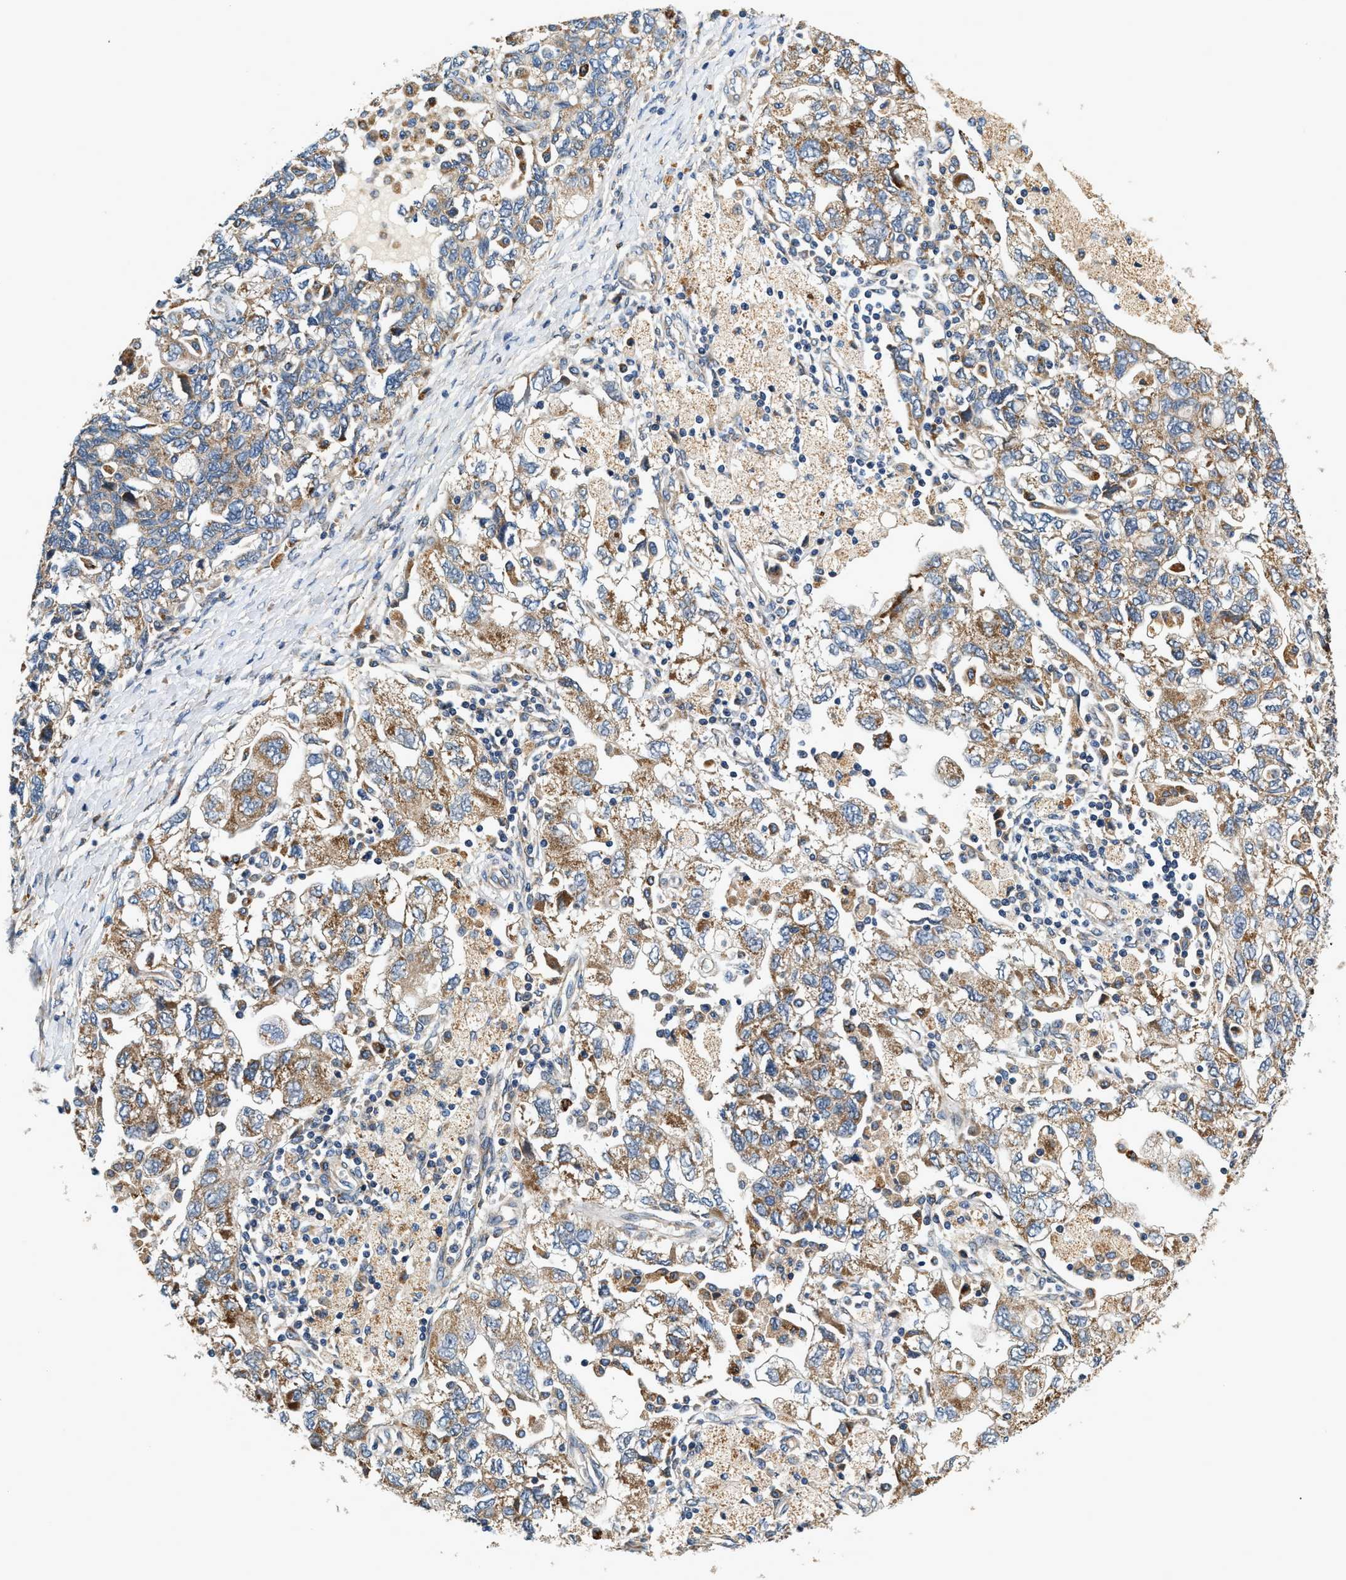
{"staining": {"intensity": "moderate", "quantity": ">75%", "location": "cytoplasmic/membranous"}, "tissue": "ovarian cancer", "cell_type": "Tumor cells", "image_type": "cancer", "snomed": [{"axis": "morphology", "description": "Carcinoma, NOS"}, {"axis": "morphology", "description": "Cystadenocarcinoma, serous, NOS"}, {"axis": "topography", "description": "Ovary"}], "caption": "Brown immunohistochemical staining in ovarian cancer (carcinoma) reveals moderate cytoplasmic/membranous positivity in about >75% of tumor cells. The protein is shown in brown color, while the nuclei are stained blue.", "gene": "DUSP10", "patient": {"sex": "female", "age": 69}}